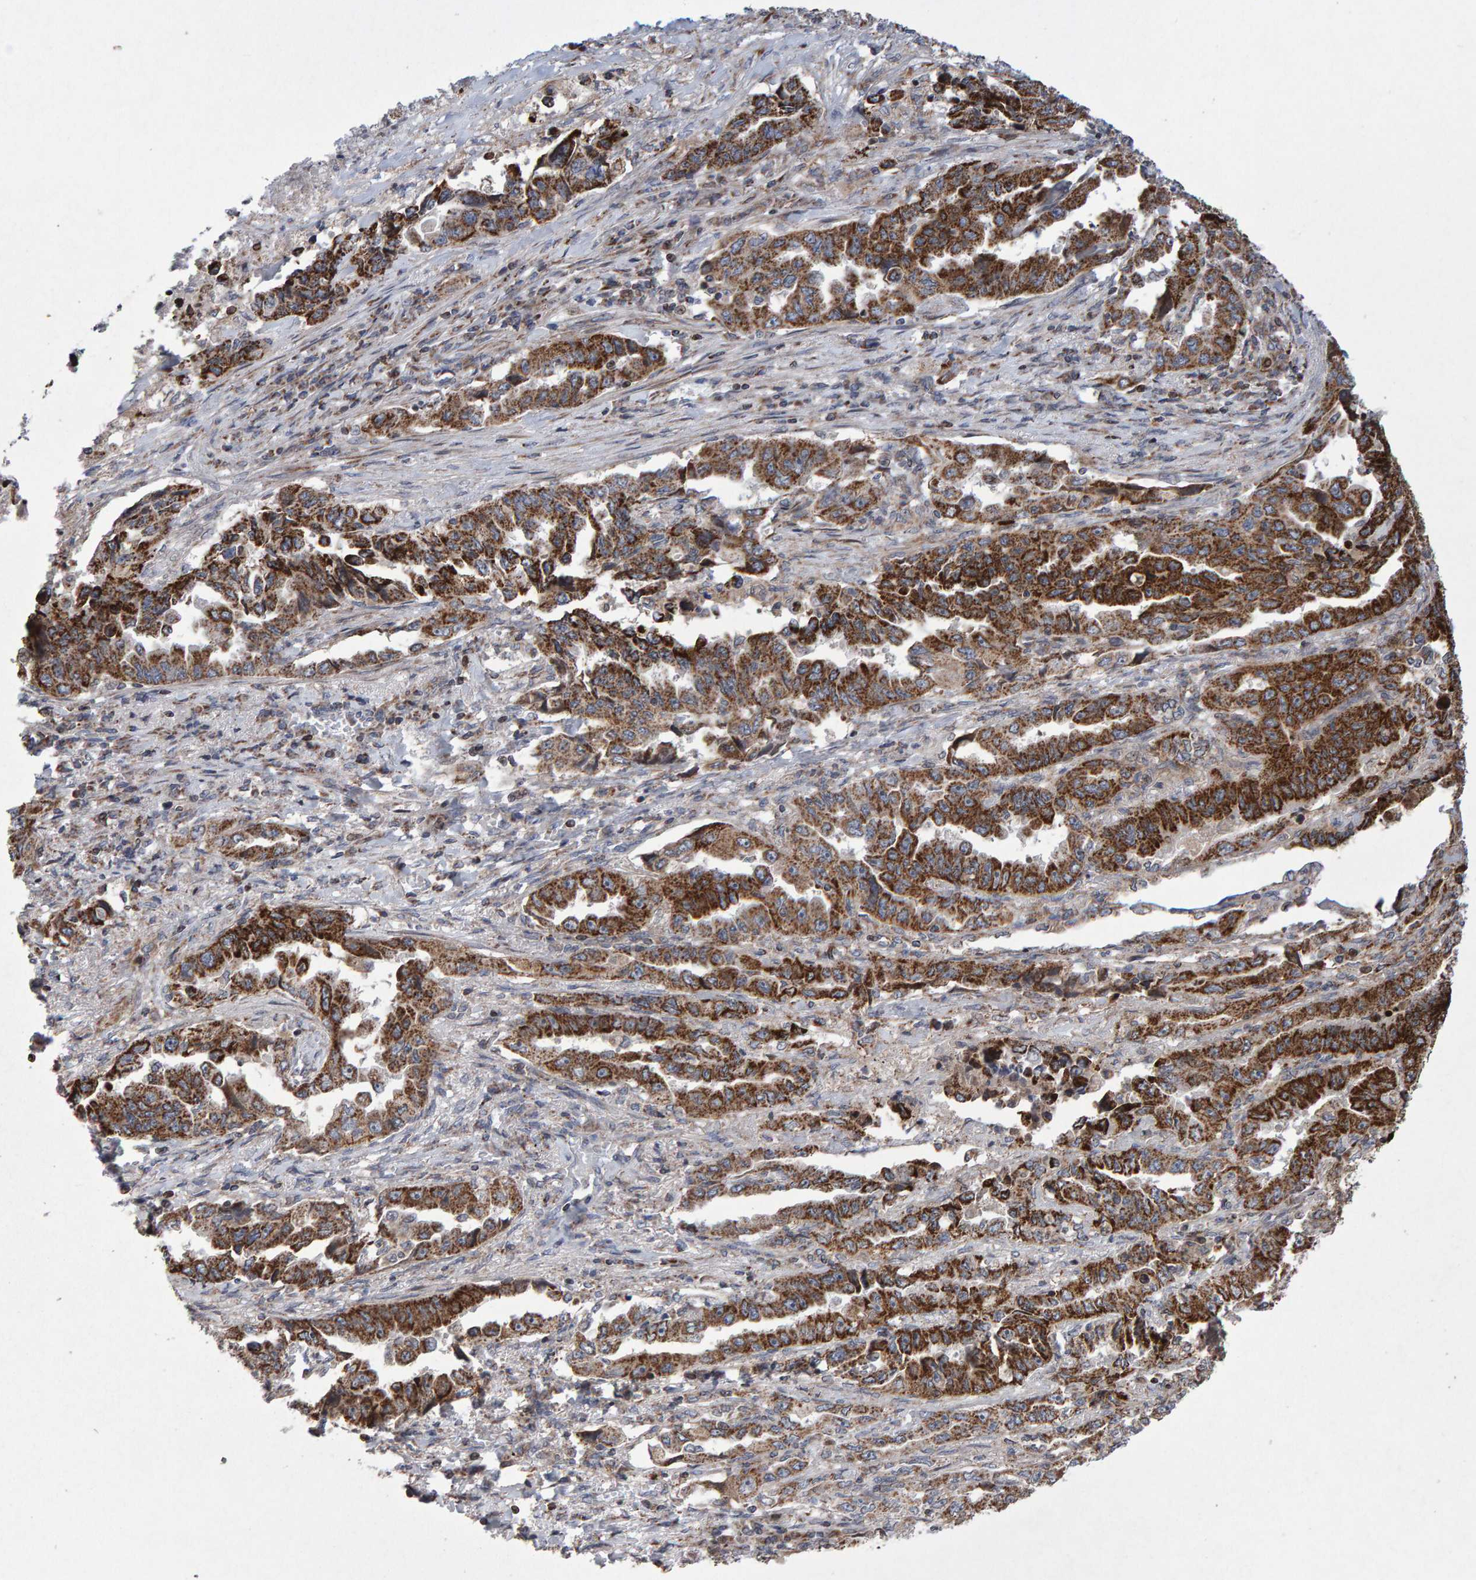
{"staining": {"intensity": "strong", "quantity": ">75%", "location": "cytoplasmic/membranous"}, "tissue": "lung cancer", "cell_type": "Tumor cells", "image_type": "cancer", "snomed": [{"axis": "morphology", "description": "Adenocarcinoma, NOS"}, {"axis": "topography", "description": "Lung"}], "caption": "Protein staining reveals strong cytoplasmic/membranous staining in about >75% of tumor cells in lung cancer (adenocarcinoma). (Brightfield microscopy of DAB IHC at high magnification).", "gene": "PECR", "patient": {"sex": "female", "age": 51}}